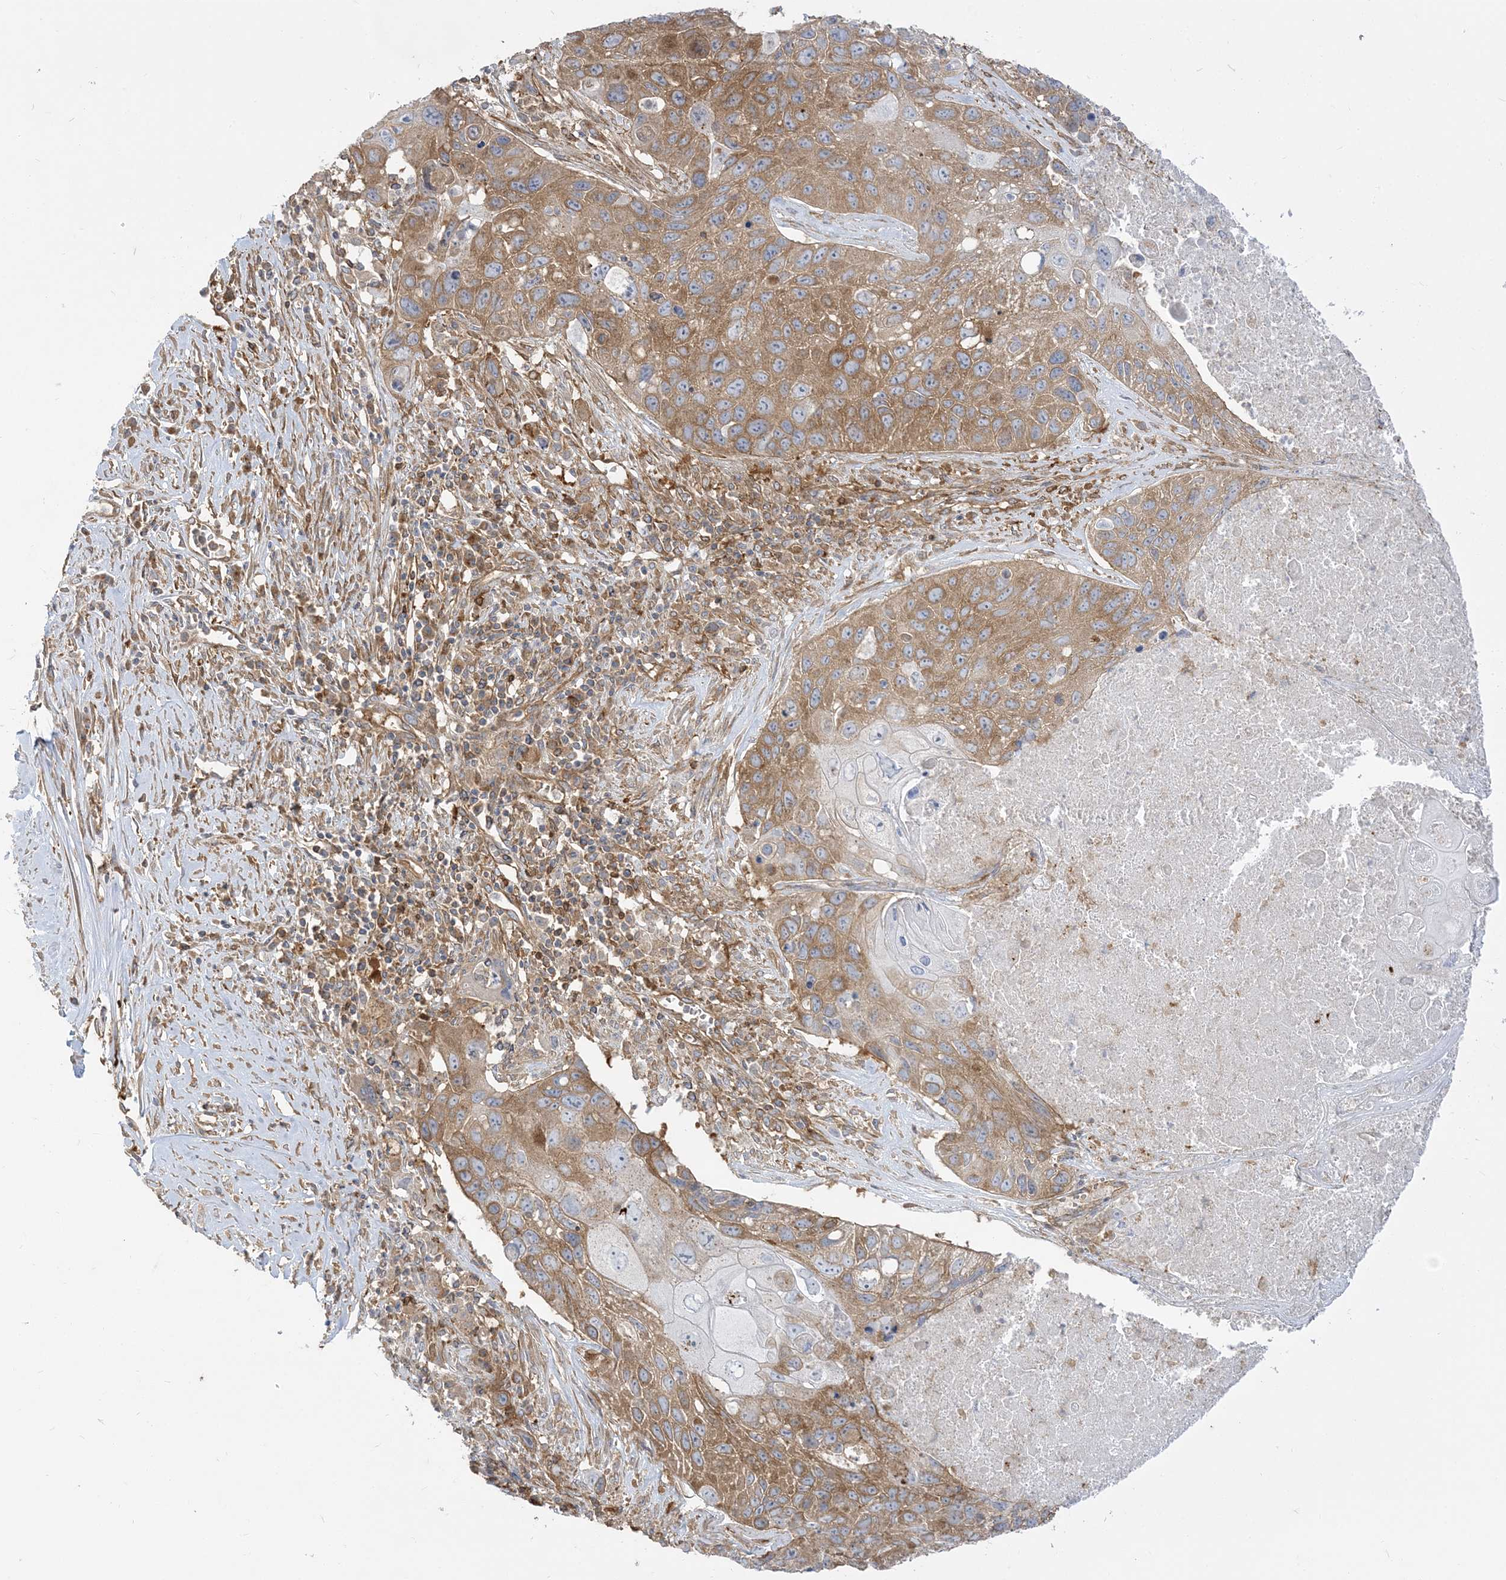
{"staining": {"intensity": "moderate", "quantity": ">75%", "location": "cytoplasmic/membranous"}, "tissue": "lung cancer", "cell_type": "Tumor cells", "image_type": "cancer", "snomed": [{"axis": "morphology", "description": "Squamous cell carcinoma, NOS"}, {"axis": "topography", "description": "Lung"}], "caption": "Protein positivity by immunohistochemistry (IHC) demonstrates moderate cytoplasmic/membranous staining in about >75% of tumor cells in lung squamous cell carcinoma.", "gene": "STAM", "patient": {"sex": "male", "age": 61}}